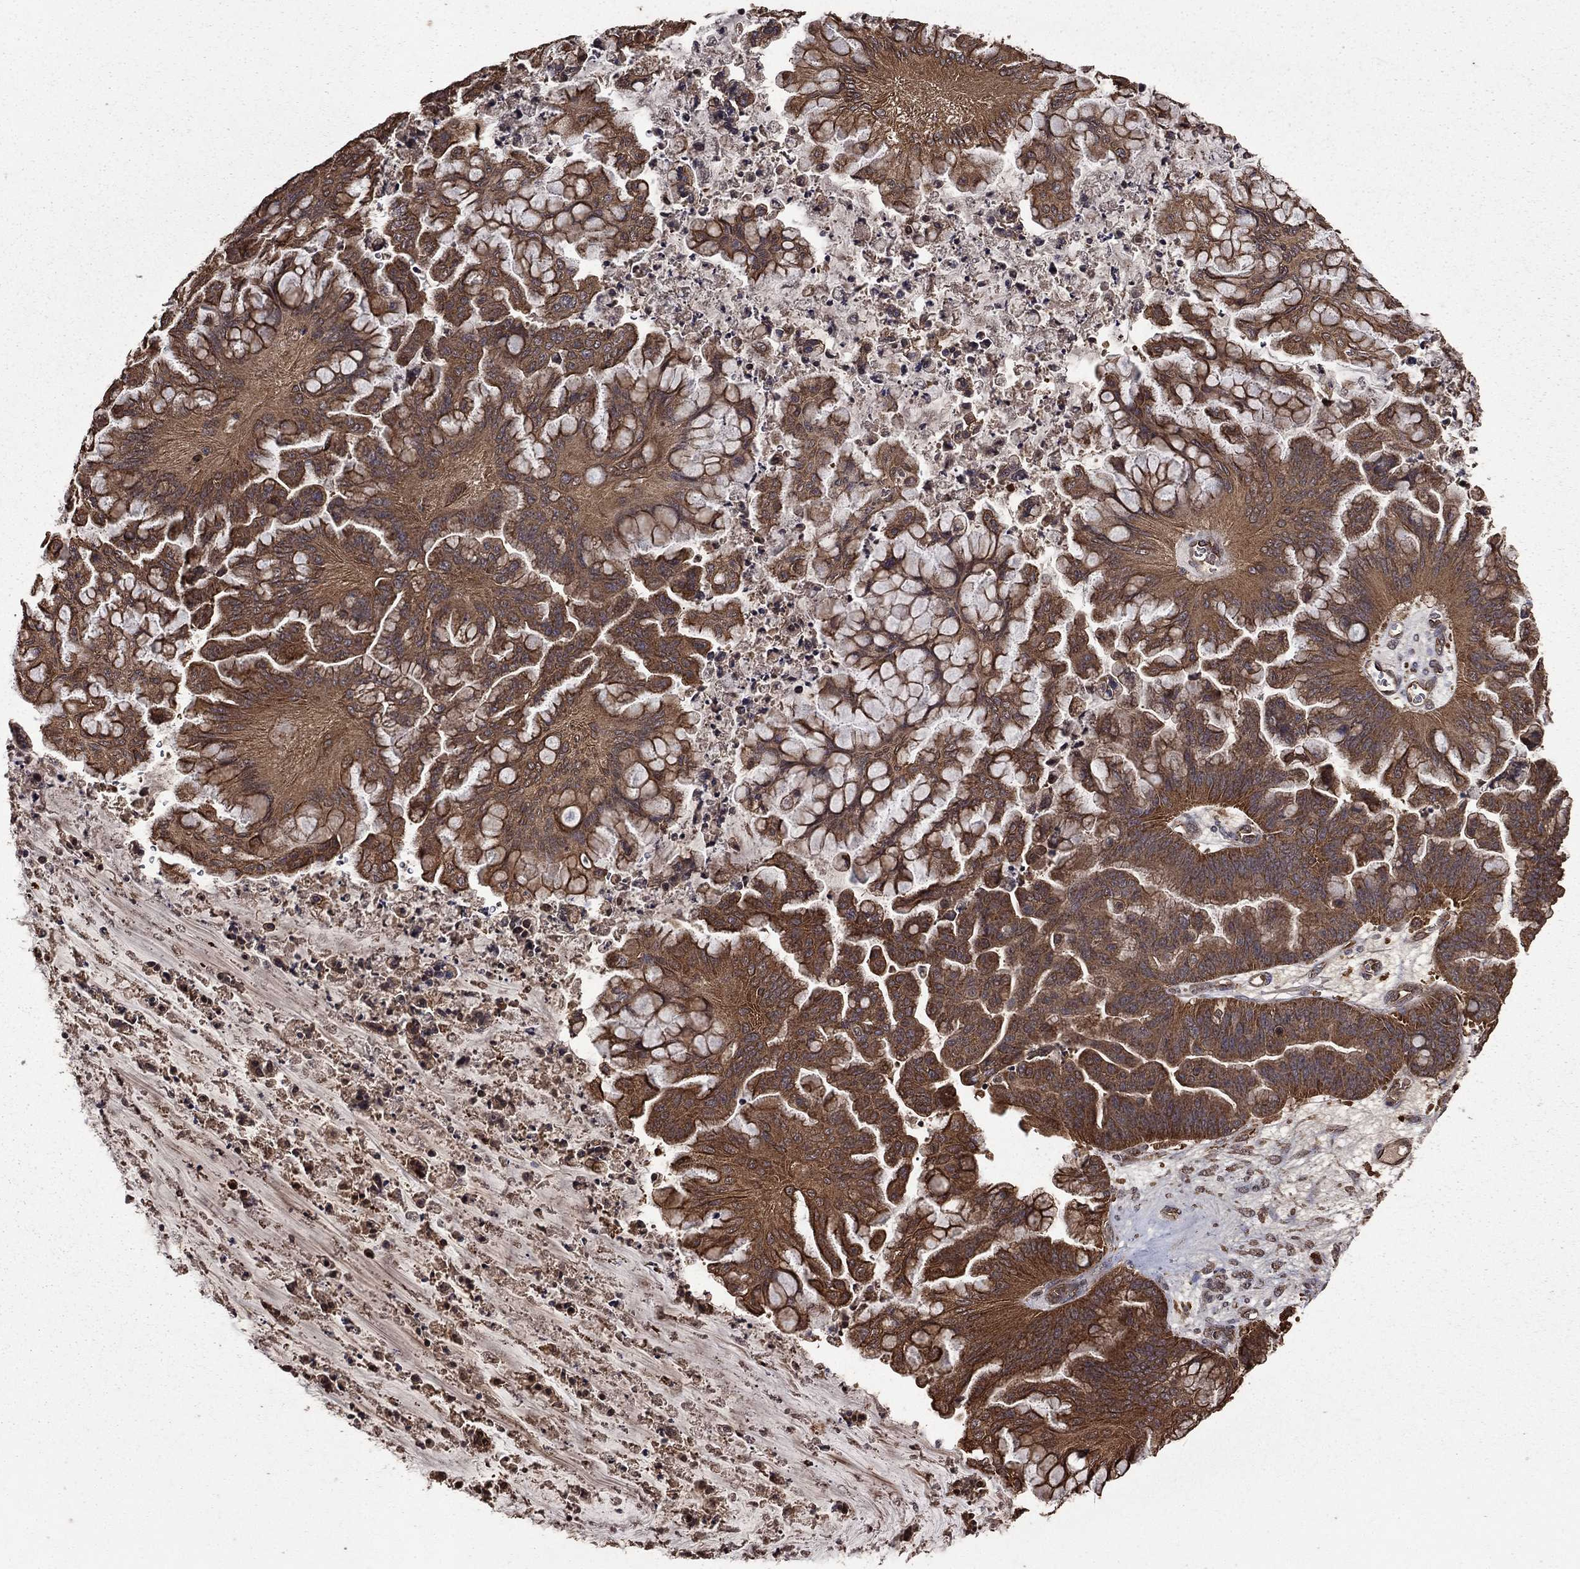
{"staining": {"intensity": "moderate", "quantity": ">75%", "location": "cytoplasmic/membranous"}, "tissue": "ovarian cancer", "cell_type": "Tumor cells", "image_type": "cancer", "snomed": [{"axis": "morphology", "description": "Cystadenocarcinoma, mucinous, NOS"}, {"axis": "topography", "description": "Ovary"}], "caption": "Immunohistochemistry histopathology image of neoplastic tissue: human ovarian cancer stained using IHC exhibits medium levels of moderate protein expression localized specifically in the cytoplasmic/membranous of tumor cells, appearing as a cytoplasmic/membranous brown color.", "gene": "BIRC6", "patient": {"sex": "female", "age": 67}}